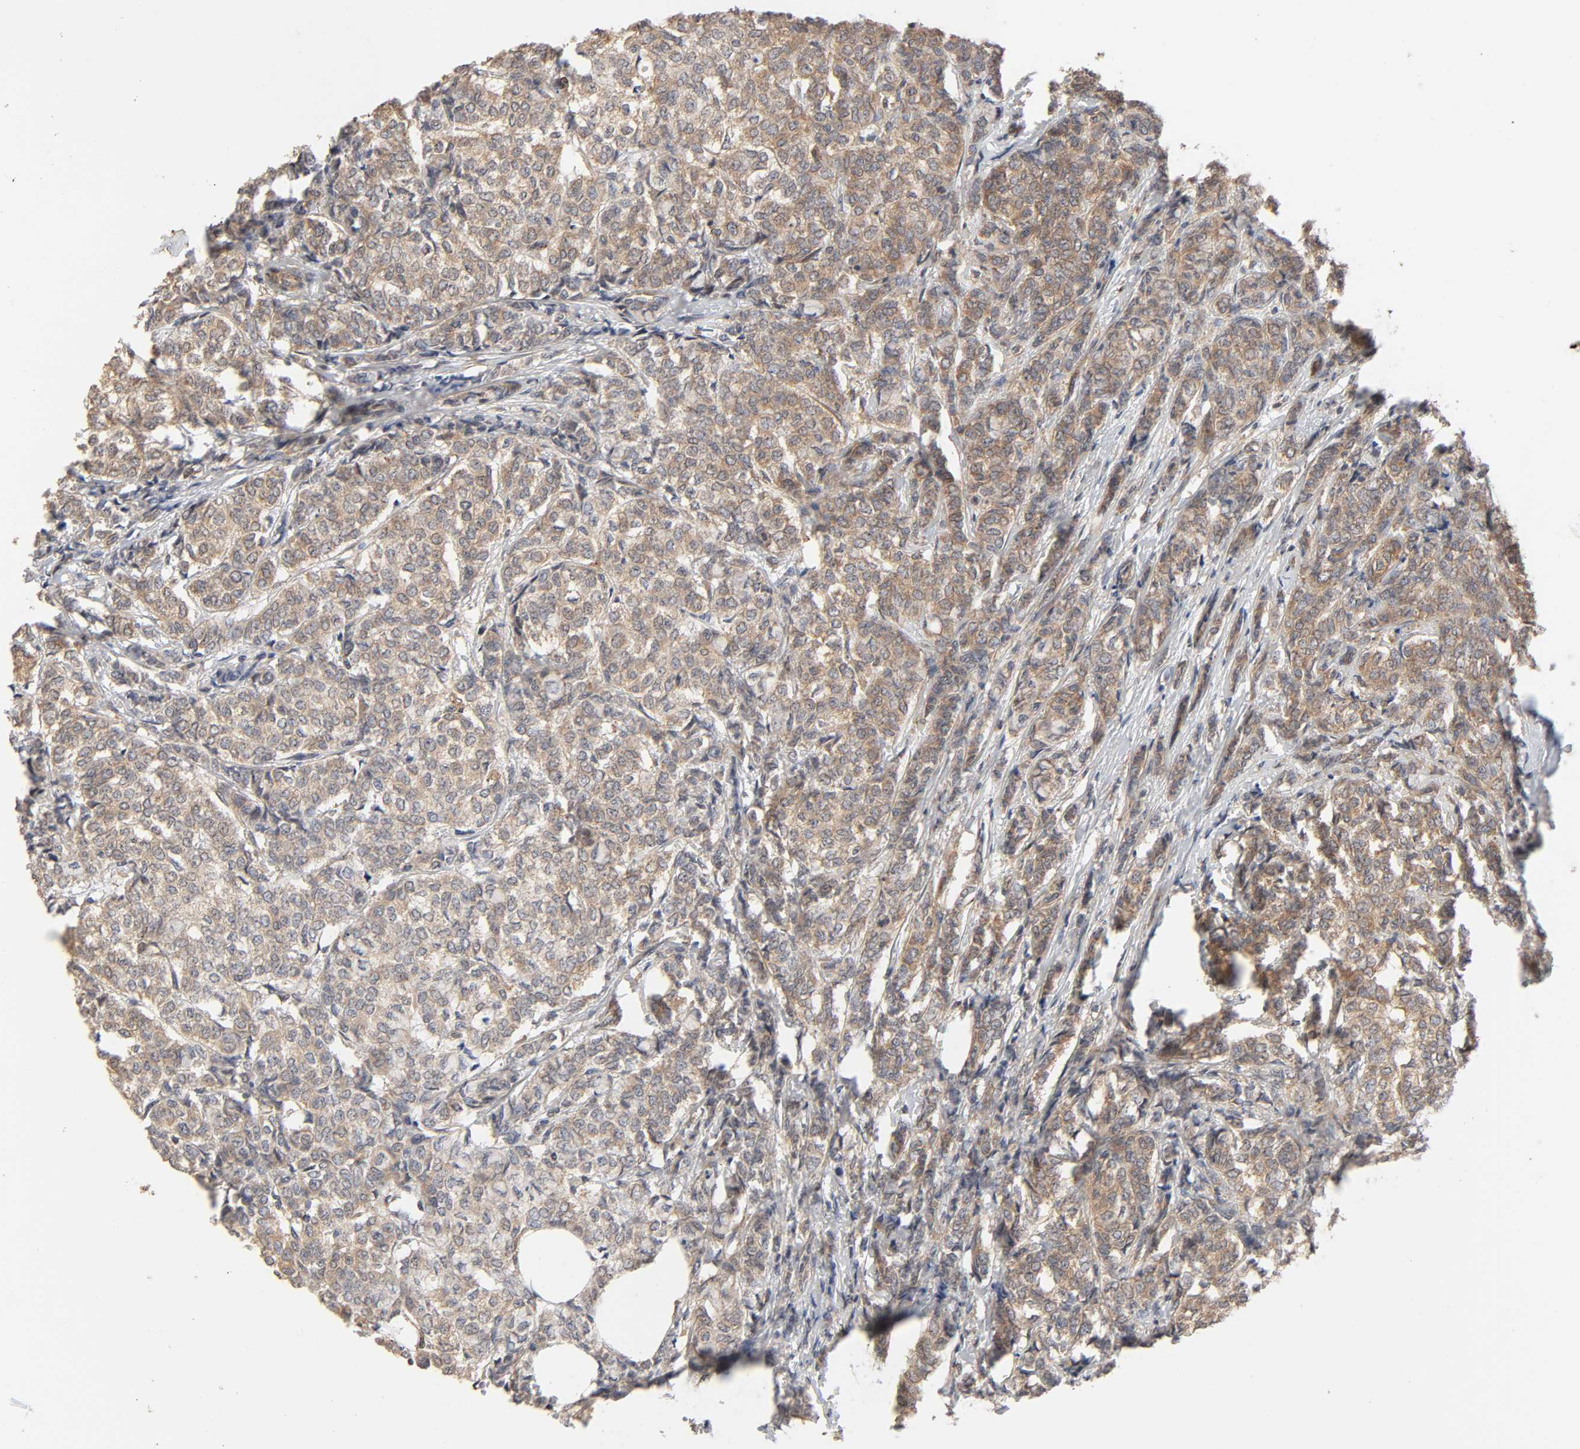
{"staining": {"intensity": "moderate", "quantity": ">75%", "location": "cytoplasmic/membranous"}, "tissue": "breast cancer", "cell_type": "Tumor cells", "image_type": "cancer", "snomed": [{"axis": "morphology", "description": "Lobular carcinoma"}, {"axis": "topography", "description": "Breast"}], "caption": "Moderate cytoplasmic/membranous staining for a protein is identified in approximately >75% of tumor cells of breast cancer using immunohistochemistry (IHC).", "gene": "NEMF", "patient": {"sex": "female", "age": 60}}